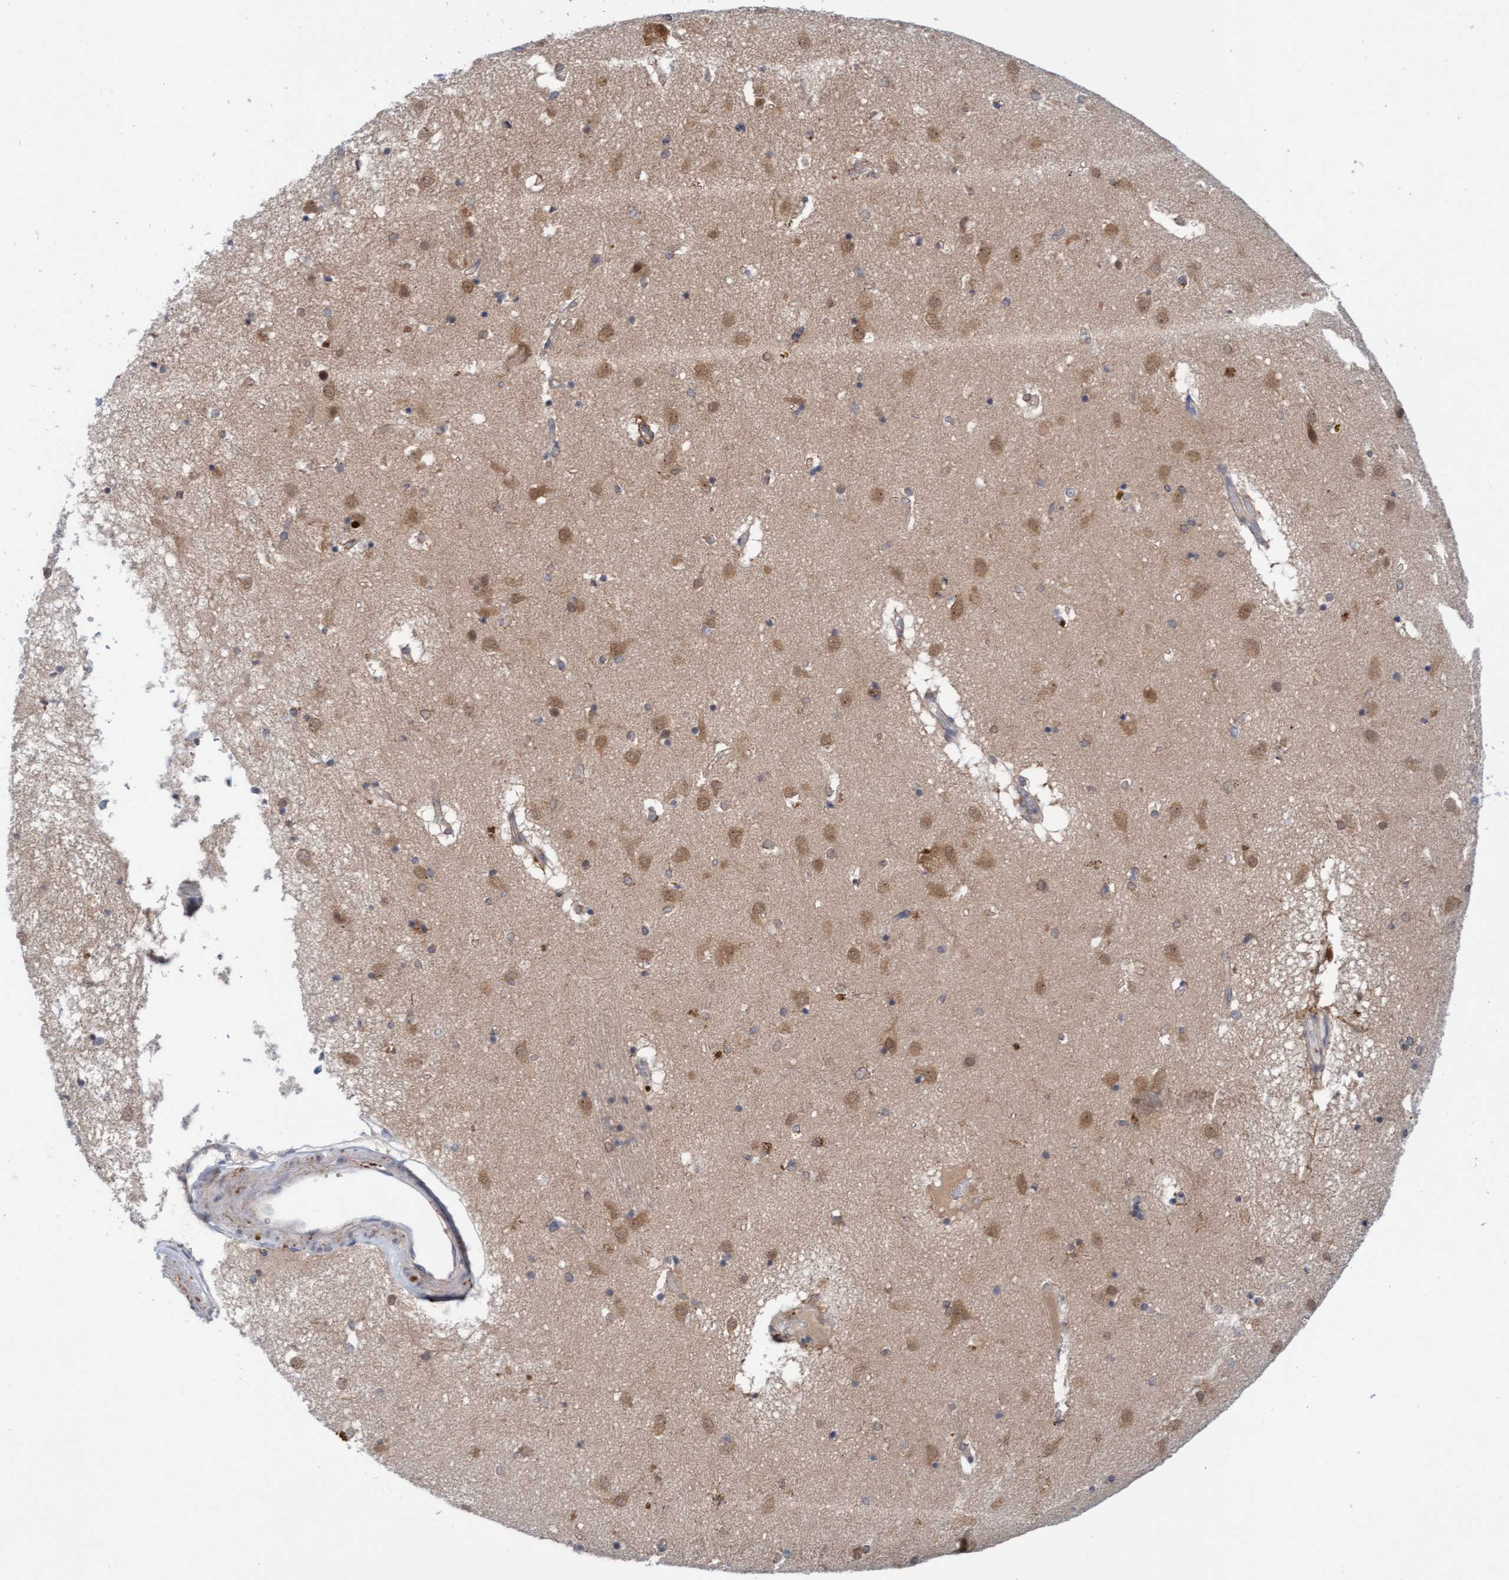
{"staining": {"intensity": "weak", "quantity": "25%-75%", "location": "cytoplasmic/membranous"}, "tissue": "caudate", "cell_type": "Glial cells", "image_type": "normal", "snomed": [{"axis": "morphology", "description": "Normal tissue, NOS"}, {"axis": "topography", "description": "Lateral ventricle wall"}], "caption": "Immunohistochemical staining of benign human caudate exhibits low levels of weak cytoplasmic/membranous expression in approximately 25%-75% of glial cells. The staining was performed using DAB, with brown indicating positive protein expression. Nuclei are stained blue with hematoxylin.", "gene": "AMZ2", "patient": {"sex": "male", "age": 70}}